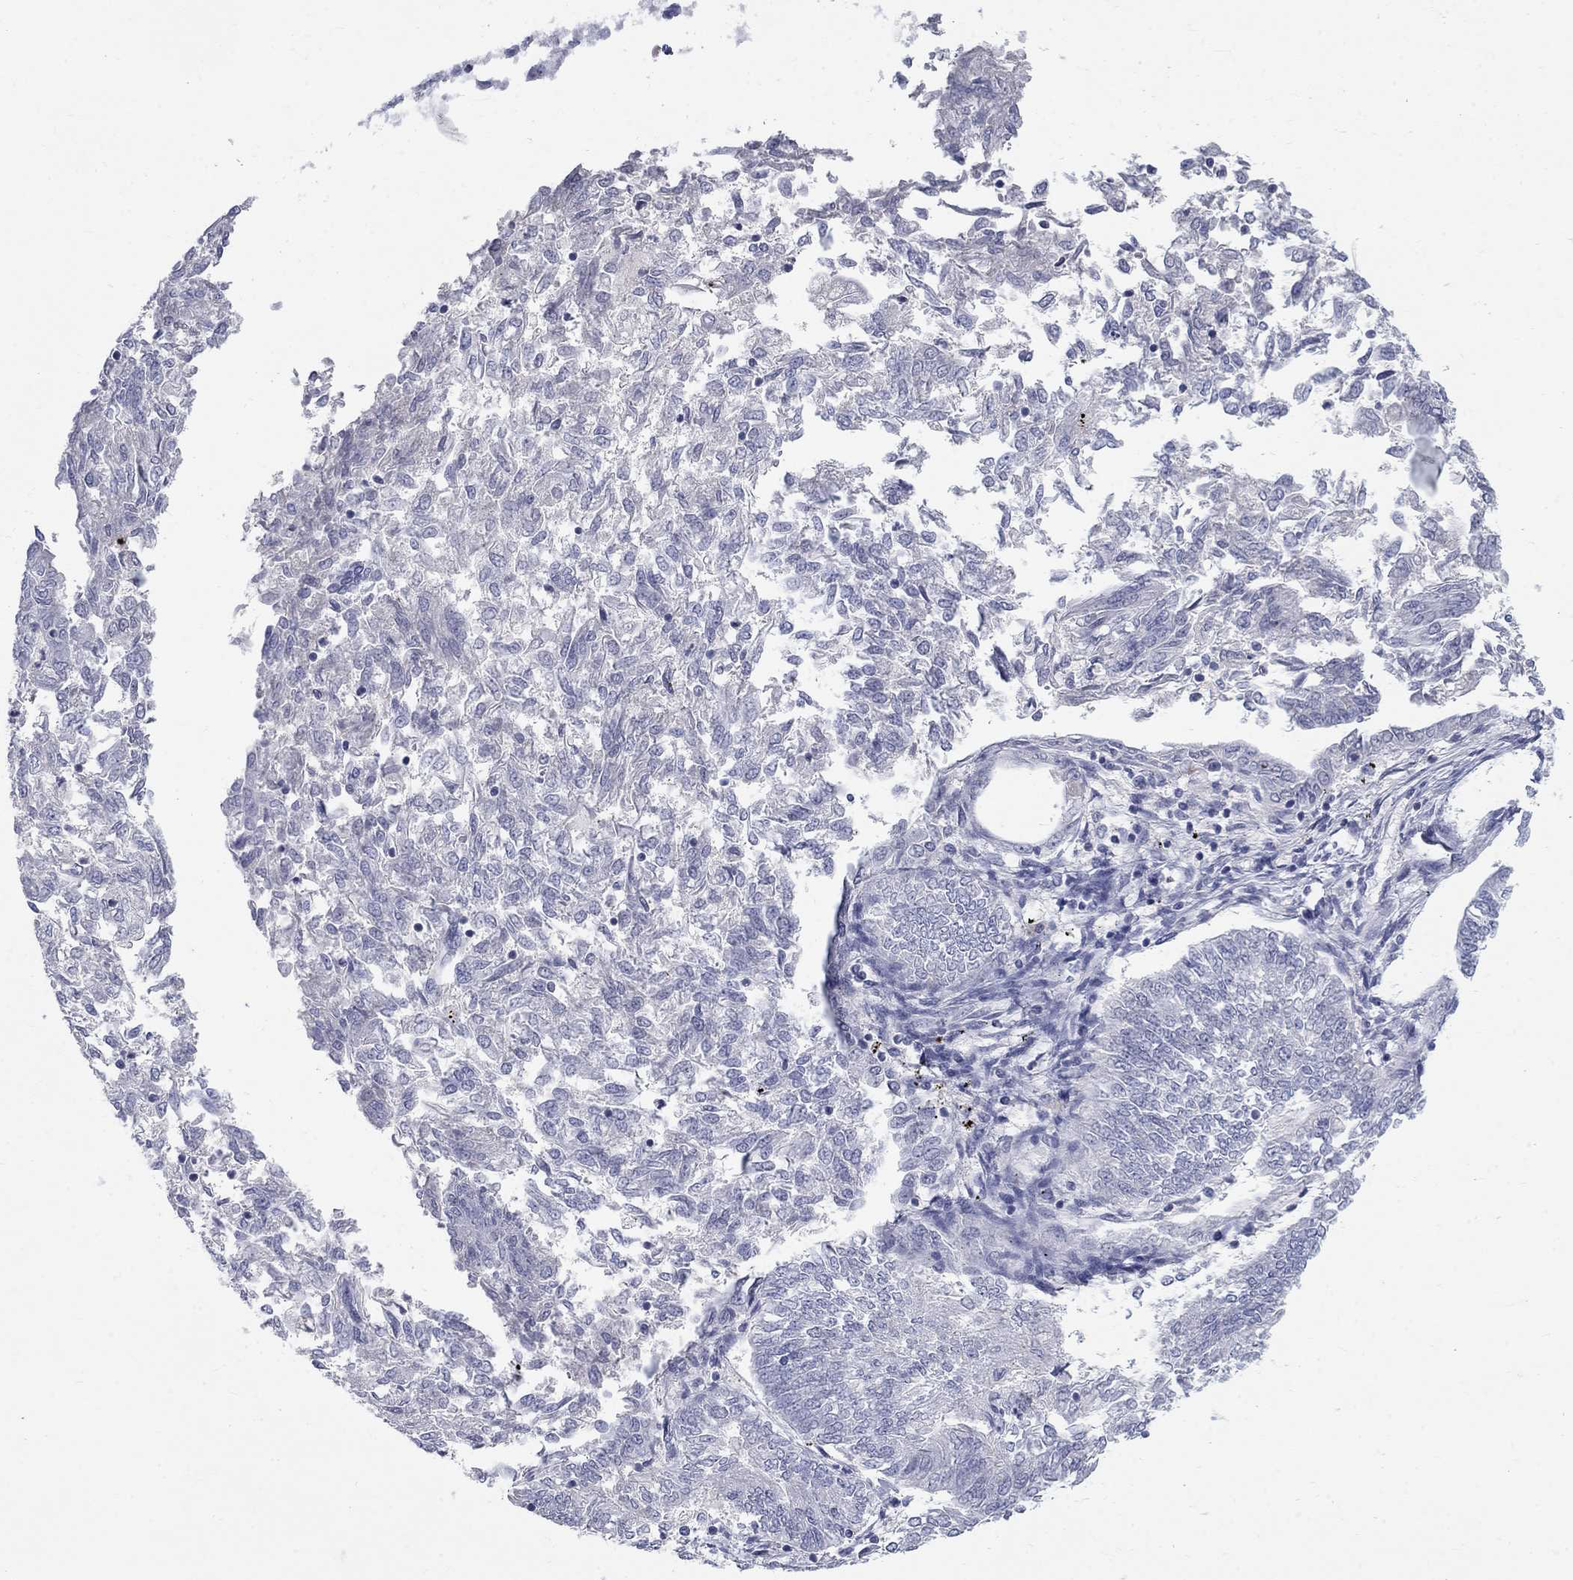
{"staining": {"intensity": "negative", "quantity": "none", "location": "none"}, "tissue": "endometrial cancer", "cell_type": "Tumor cells", "image_type": "cancer", "snomed": [{"axis": "morphology", "description": "Adenocarcinoma, NOS"}, {"axis": "topography", "description": "Endometrium"}], "caption": "High magnification brightfield microscopy of endometrial cancer stained with DAB (3,3'-diaminobenzidine) (brown) and counterstained with hematoxylin (blue): tumor cells show no significant expression.", "gene": "PTH1R", "patient": {"sex": "female", "age": 58}}